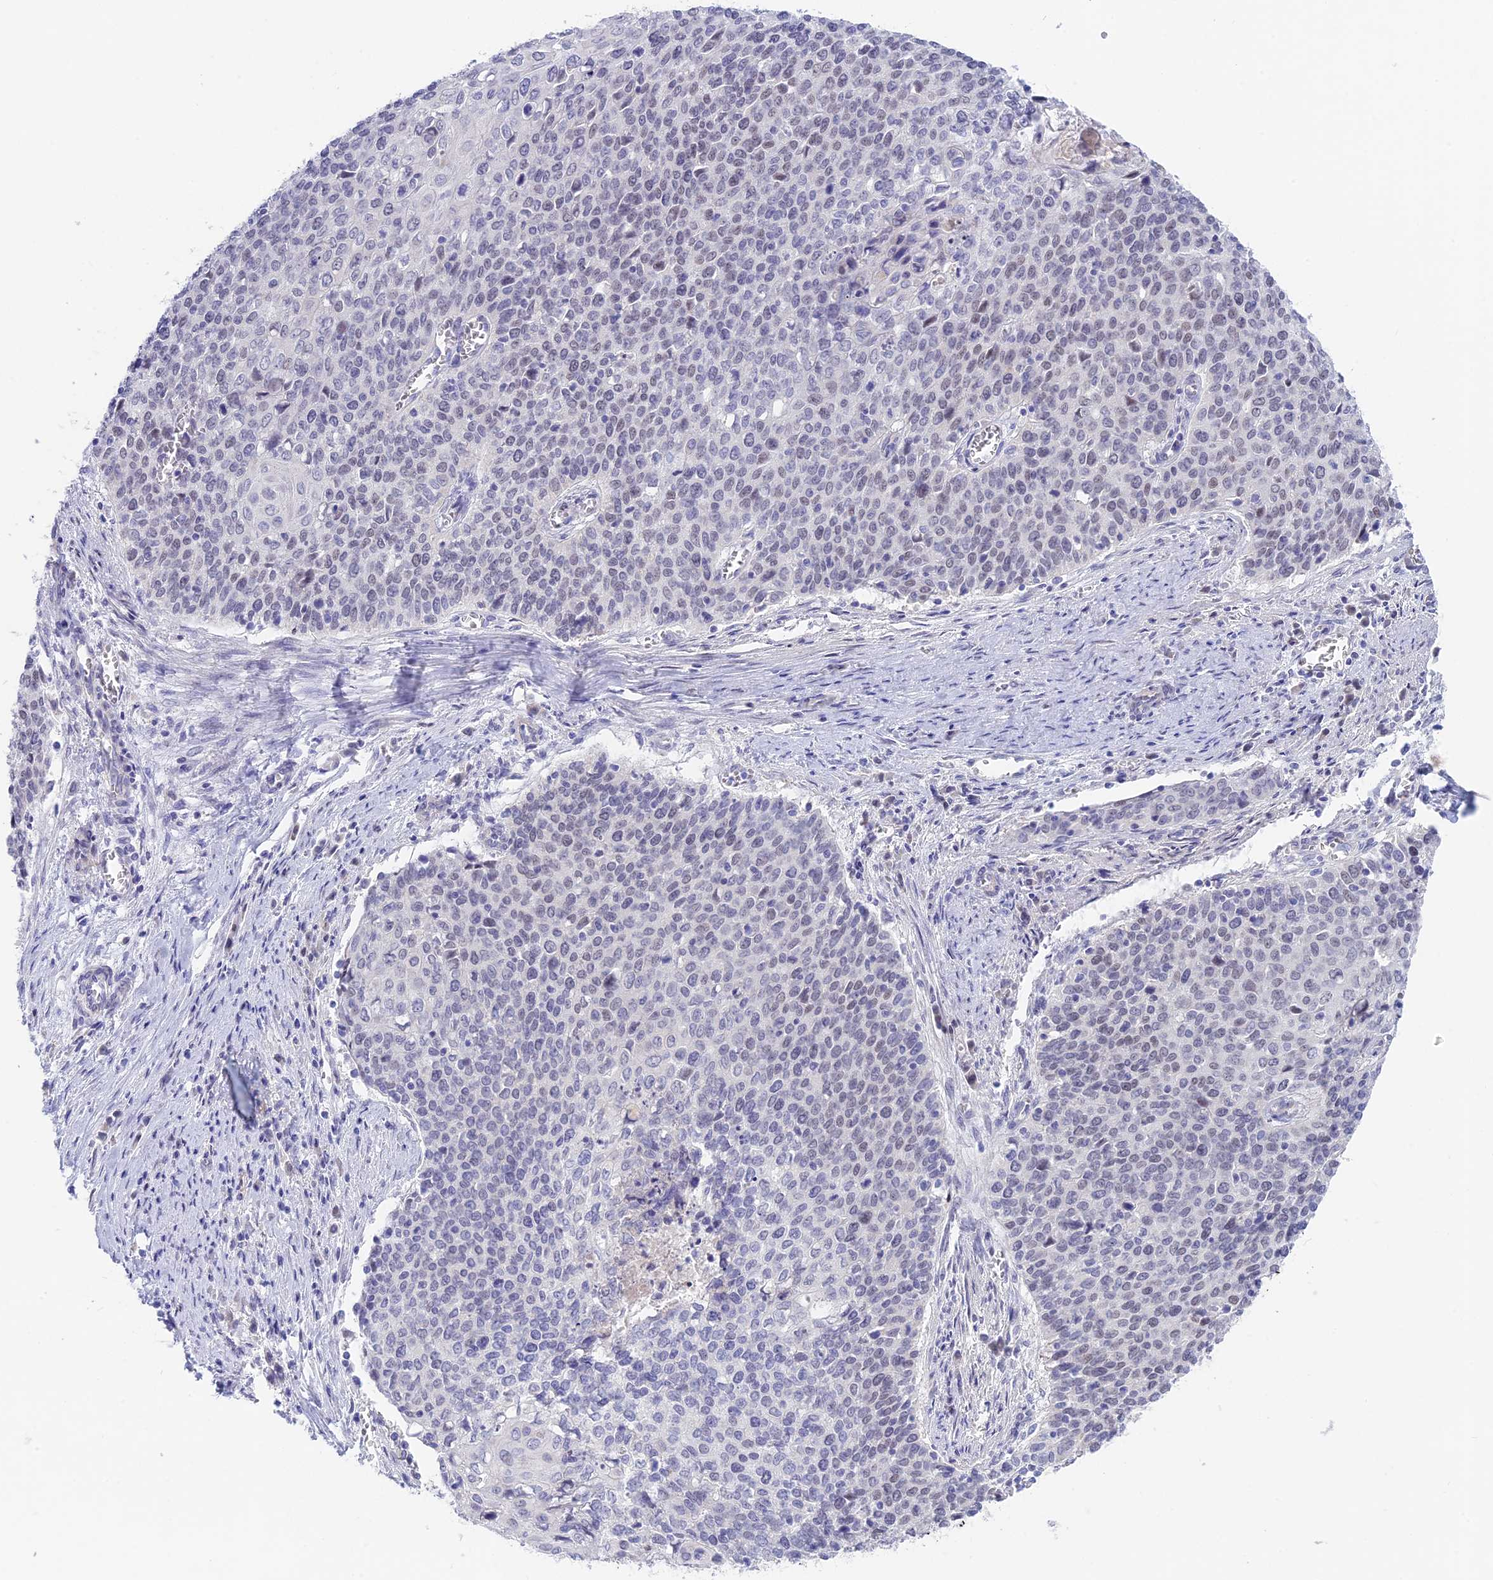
{"staining": {"intensity": "negative", "quantity": "none", "location": "none"}, "tissue": "cervical cancer", "cell_type": "Tumor cells", "image_type": "cancer", "snomed": [{"axis": "morphology", "description": "Squamous cell carcinoma, NOS"}, {"axis": "topography", "description": "Cervix"}], "caption": "High magnification brightfield microscopy of cervical cancer (squamous cell carcinoma) stained with DAB (brown) and counterstained with hematoxylin (blue): tumor cells show no significant expression. Nuclei are stained in blue.", "gene": "SNTN", "patient": {"sex": "female", "age": 39}}